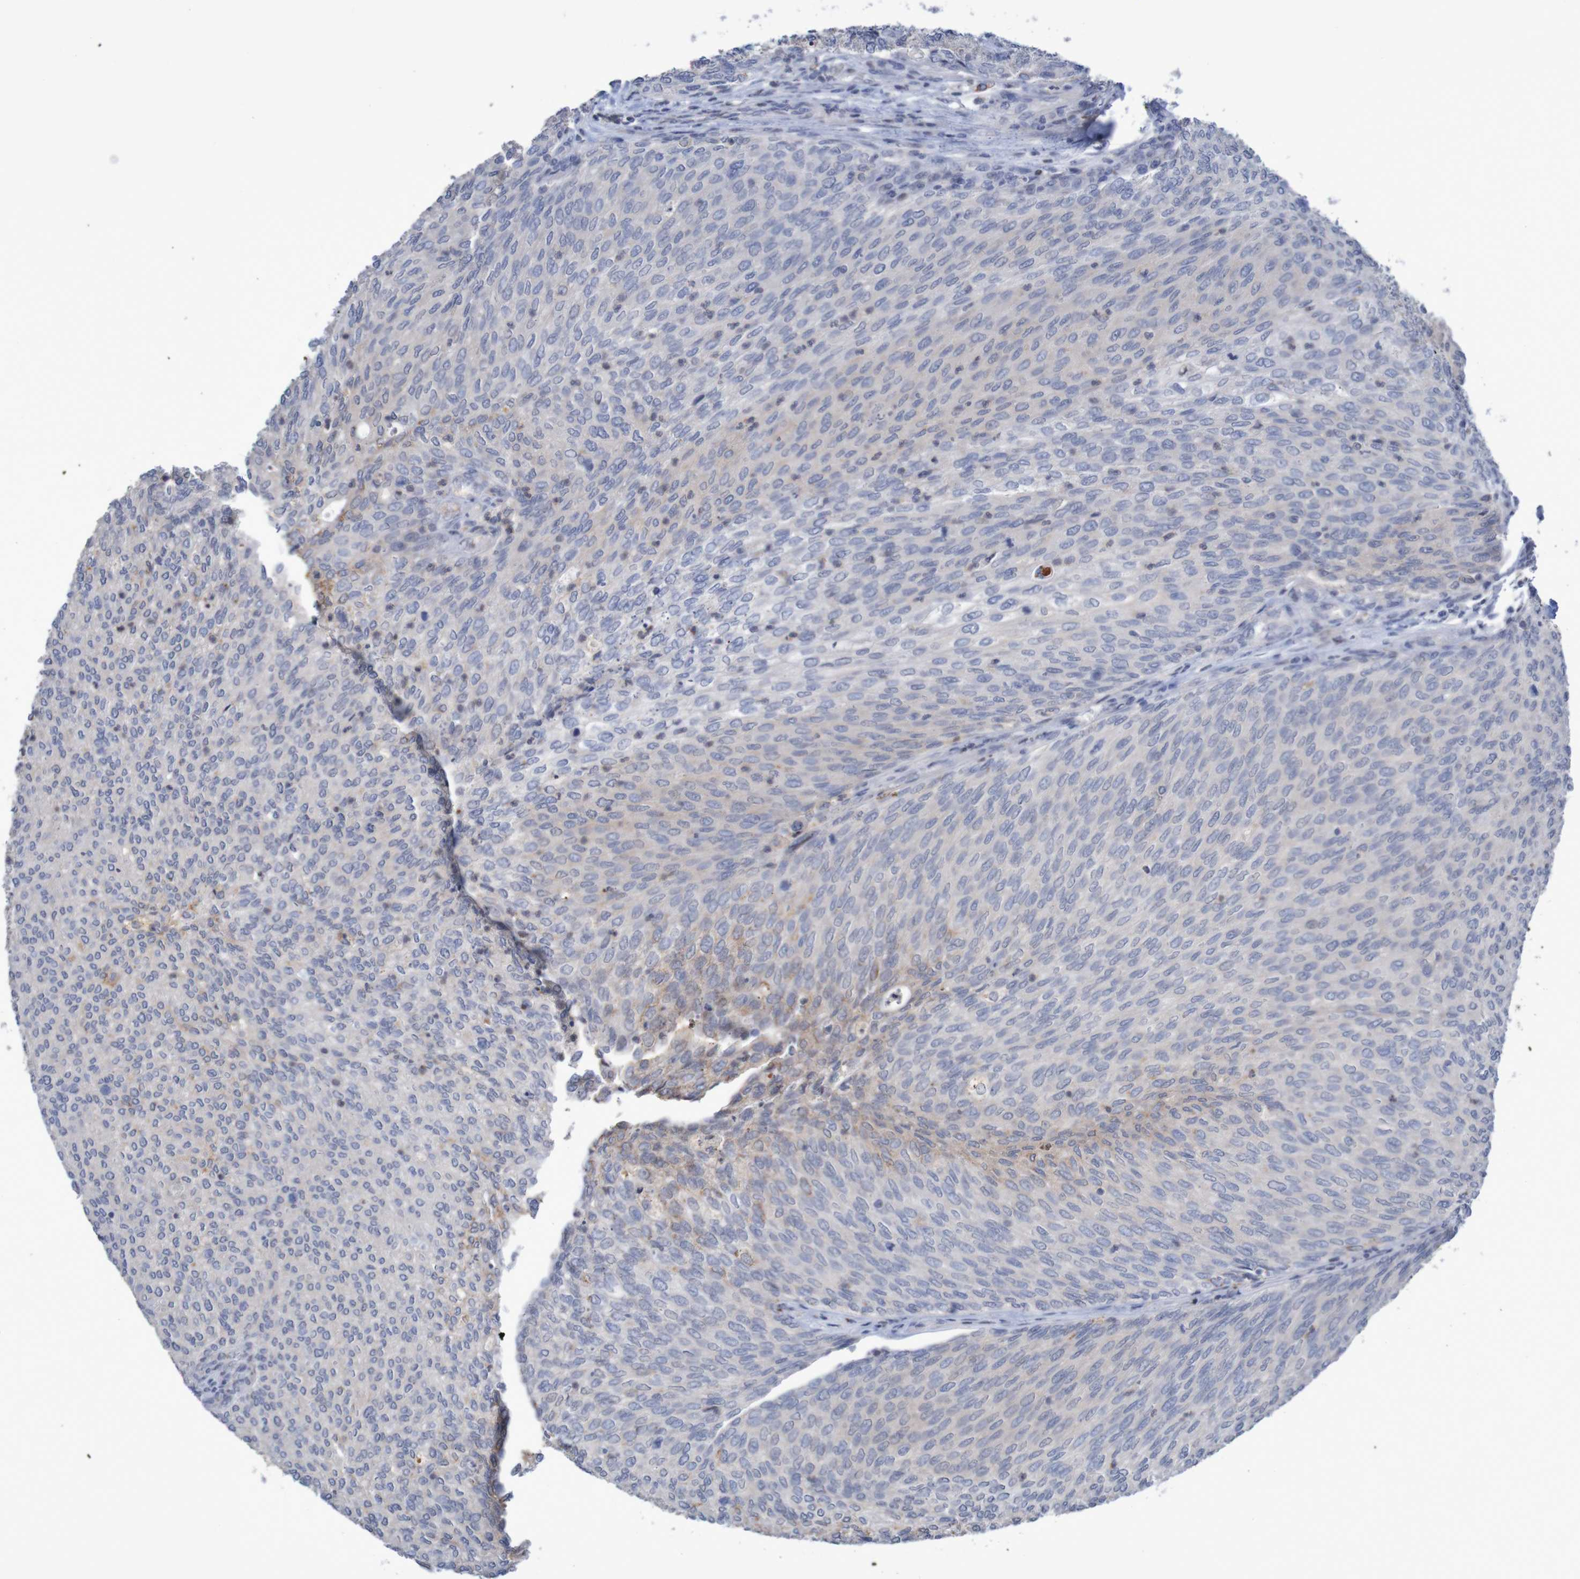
{"staining": {"intensity": "negative", "quantity": "none", "location": "none"}, "tissue": "urothelial cancer", "cell_type": "Tumor cells", "image_type": "cancer", "snomed": [{"axis": "morphology", "description": "Urothelial carcinoma, Low grade"}, {"axis": "topography", "description": "Urinary bladder"}], "caption": "This is an immunohistochemistry (IHC) image of urothelial carcinoma (low-grade). There is no positivity in tumor cells.", "gene": "FBP2", "patient": {"sex": "female", "age": 79}}